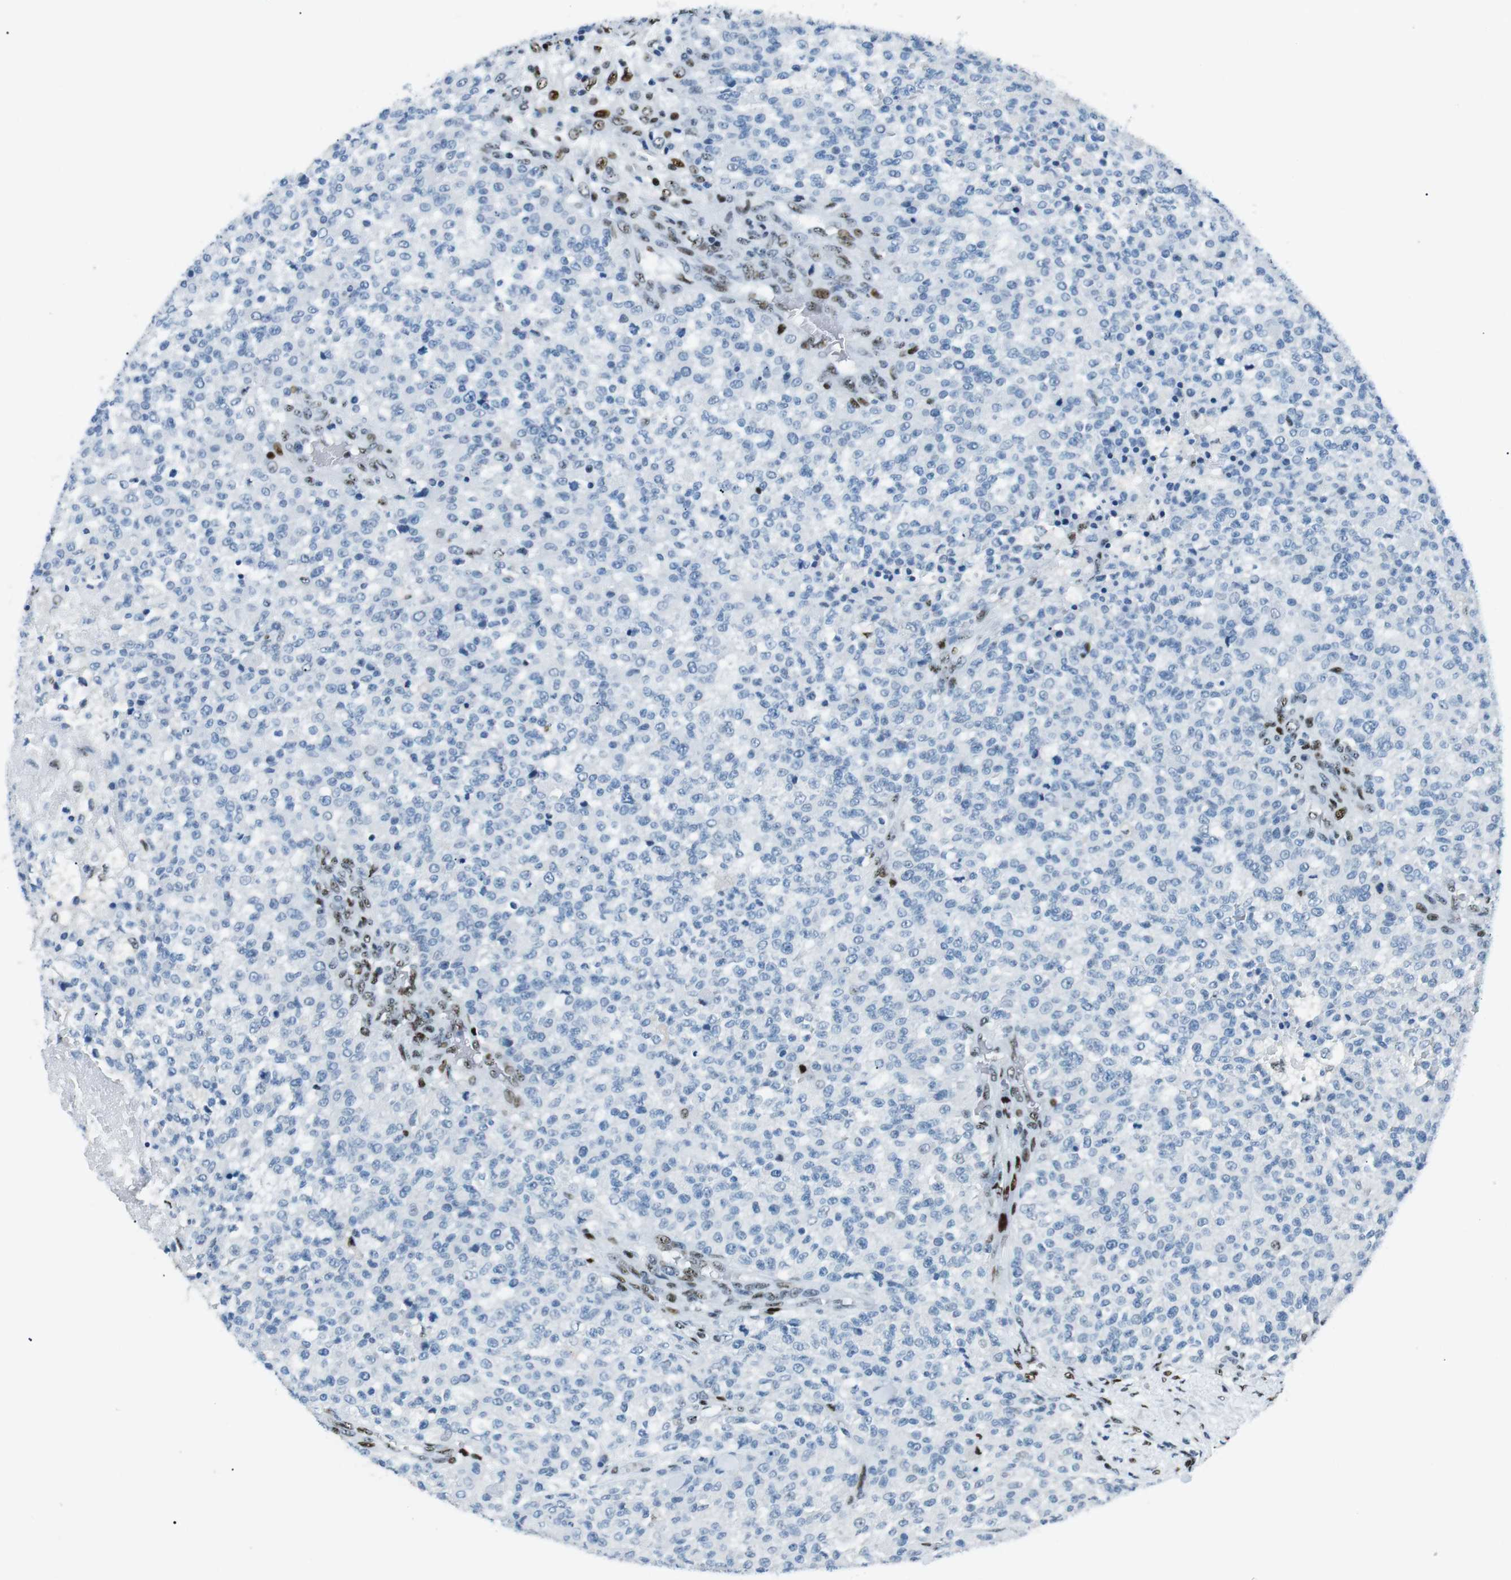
{"staining": {"intensity": "negative", "quantity": "none", "location": "none"}, "tissue": "testis cancer", "cell_type": "Tumor cells", "image_type": "cancer", "snomed": [{"axis": "morphology", "description": "Seminoma, NOS"}, {"axis": "topography", "description": "Testis"}], "caption": "This is an immunohistochemistry micrograph of testis cancer. There is no expression in tumor cells.", "gene": "PML", "patient": {"sex": "male", "age": 59}}